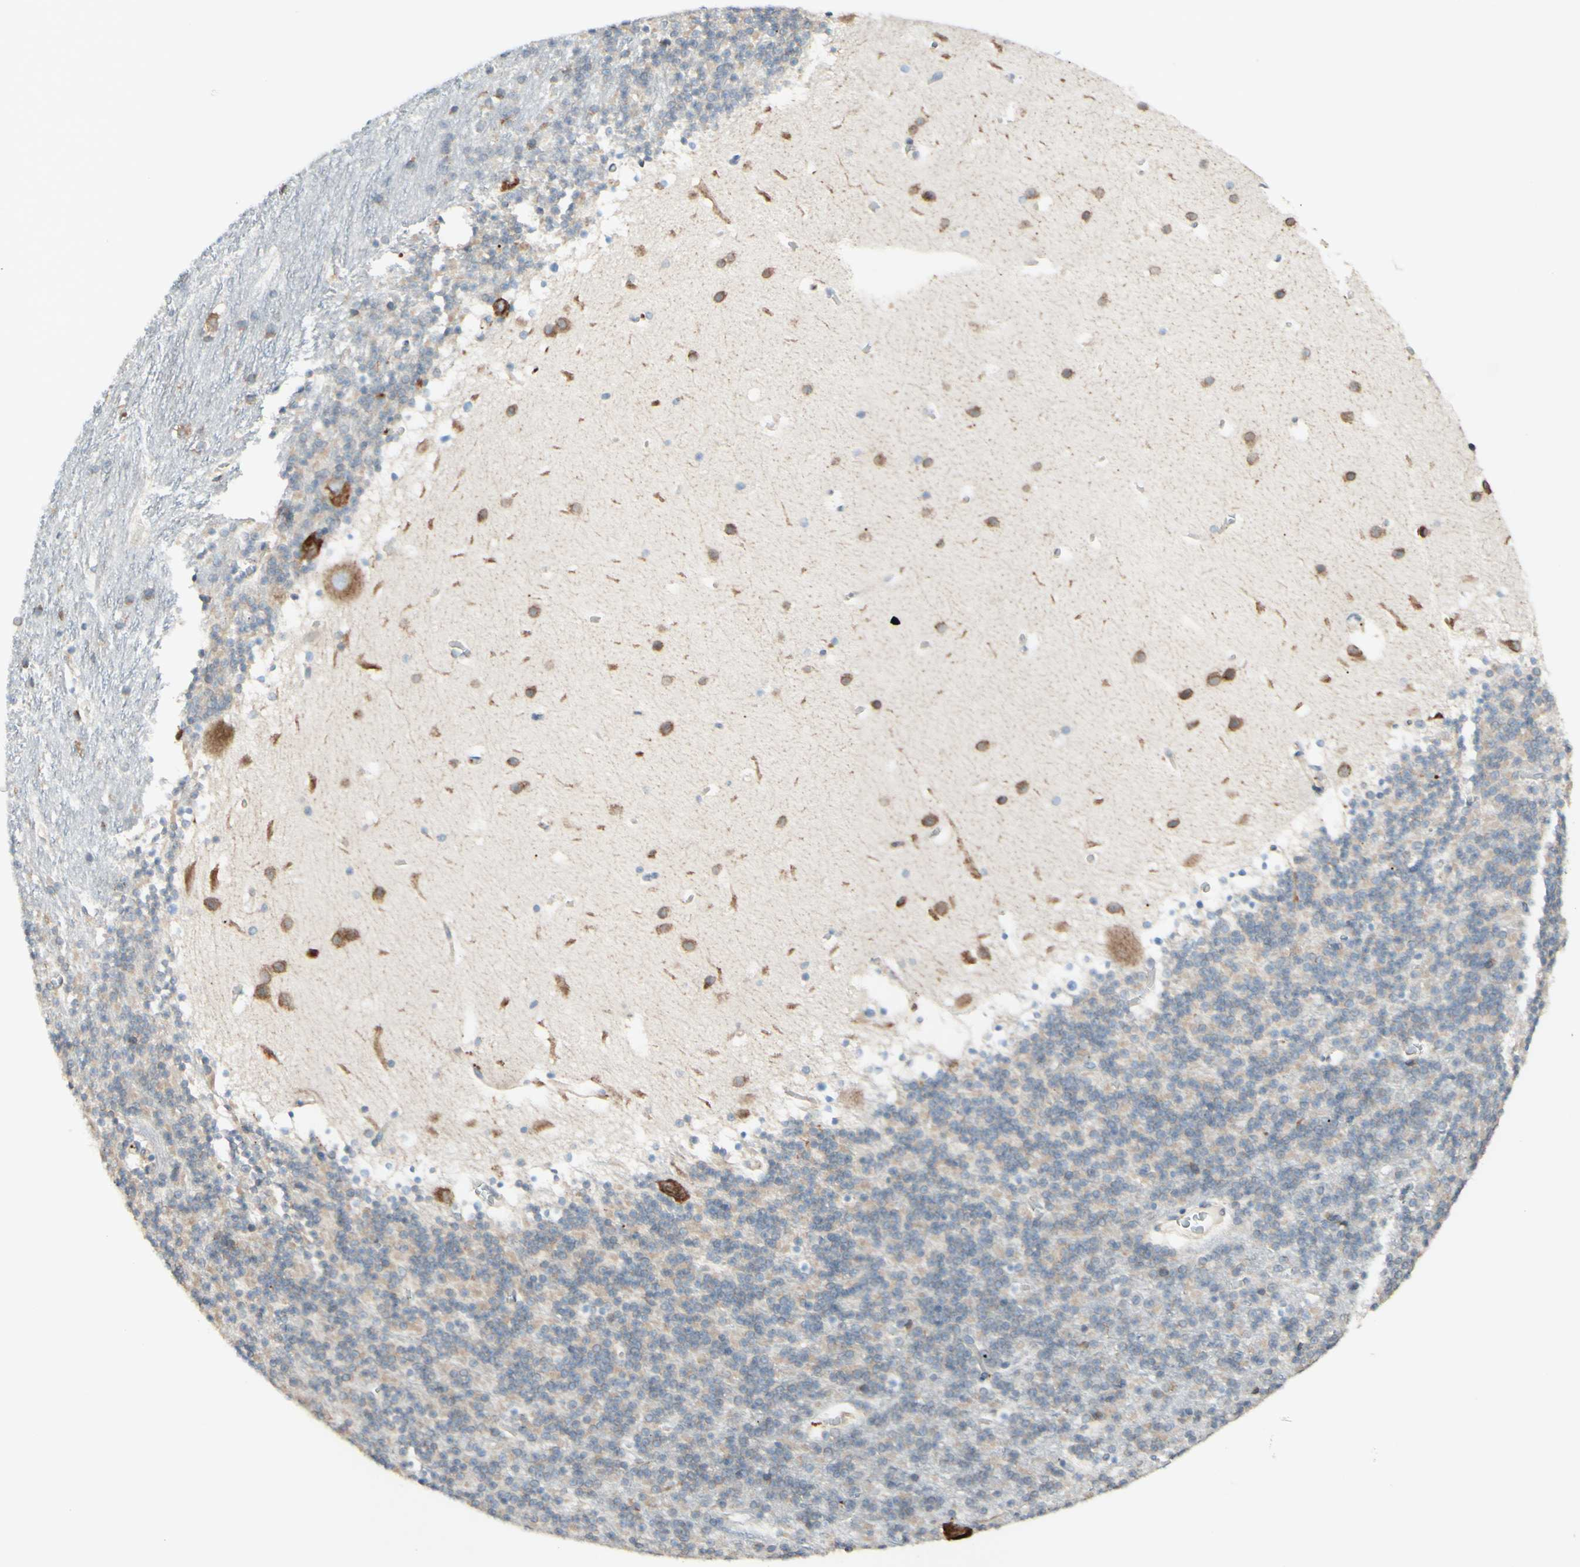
{"staining": {"intensity": "strong", "quantity": "<25%", "location": "cytoplasmic/membranous"}, "tissue": "cerebellum", "cell_type": "Cells in granular layer", "image_type": "normal", "snomed": [{"axis": "morphology", "description": "Normal tissue, NOS"}, {"axis": "topography", "description": "Cerebellum"}], "caption": "The histopathology image demonstrates immunohistochemical staining of benign cerebellum. There is strong cytoplasmic/membranous positivity is seen in approximately <25% of cells in granular layer. (brown staining indicates protein expression, while blue staining denotes nuclei).", "gene": "DNAJB11", "patient": {"sex": "male", "age": 45}}